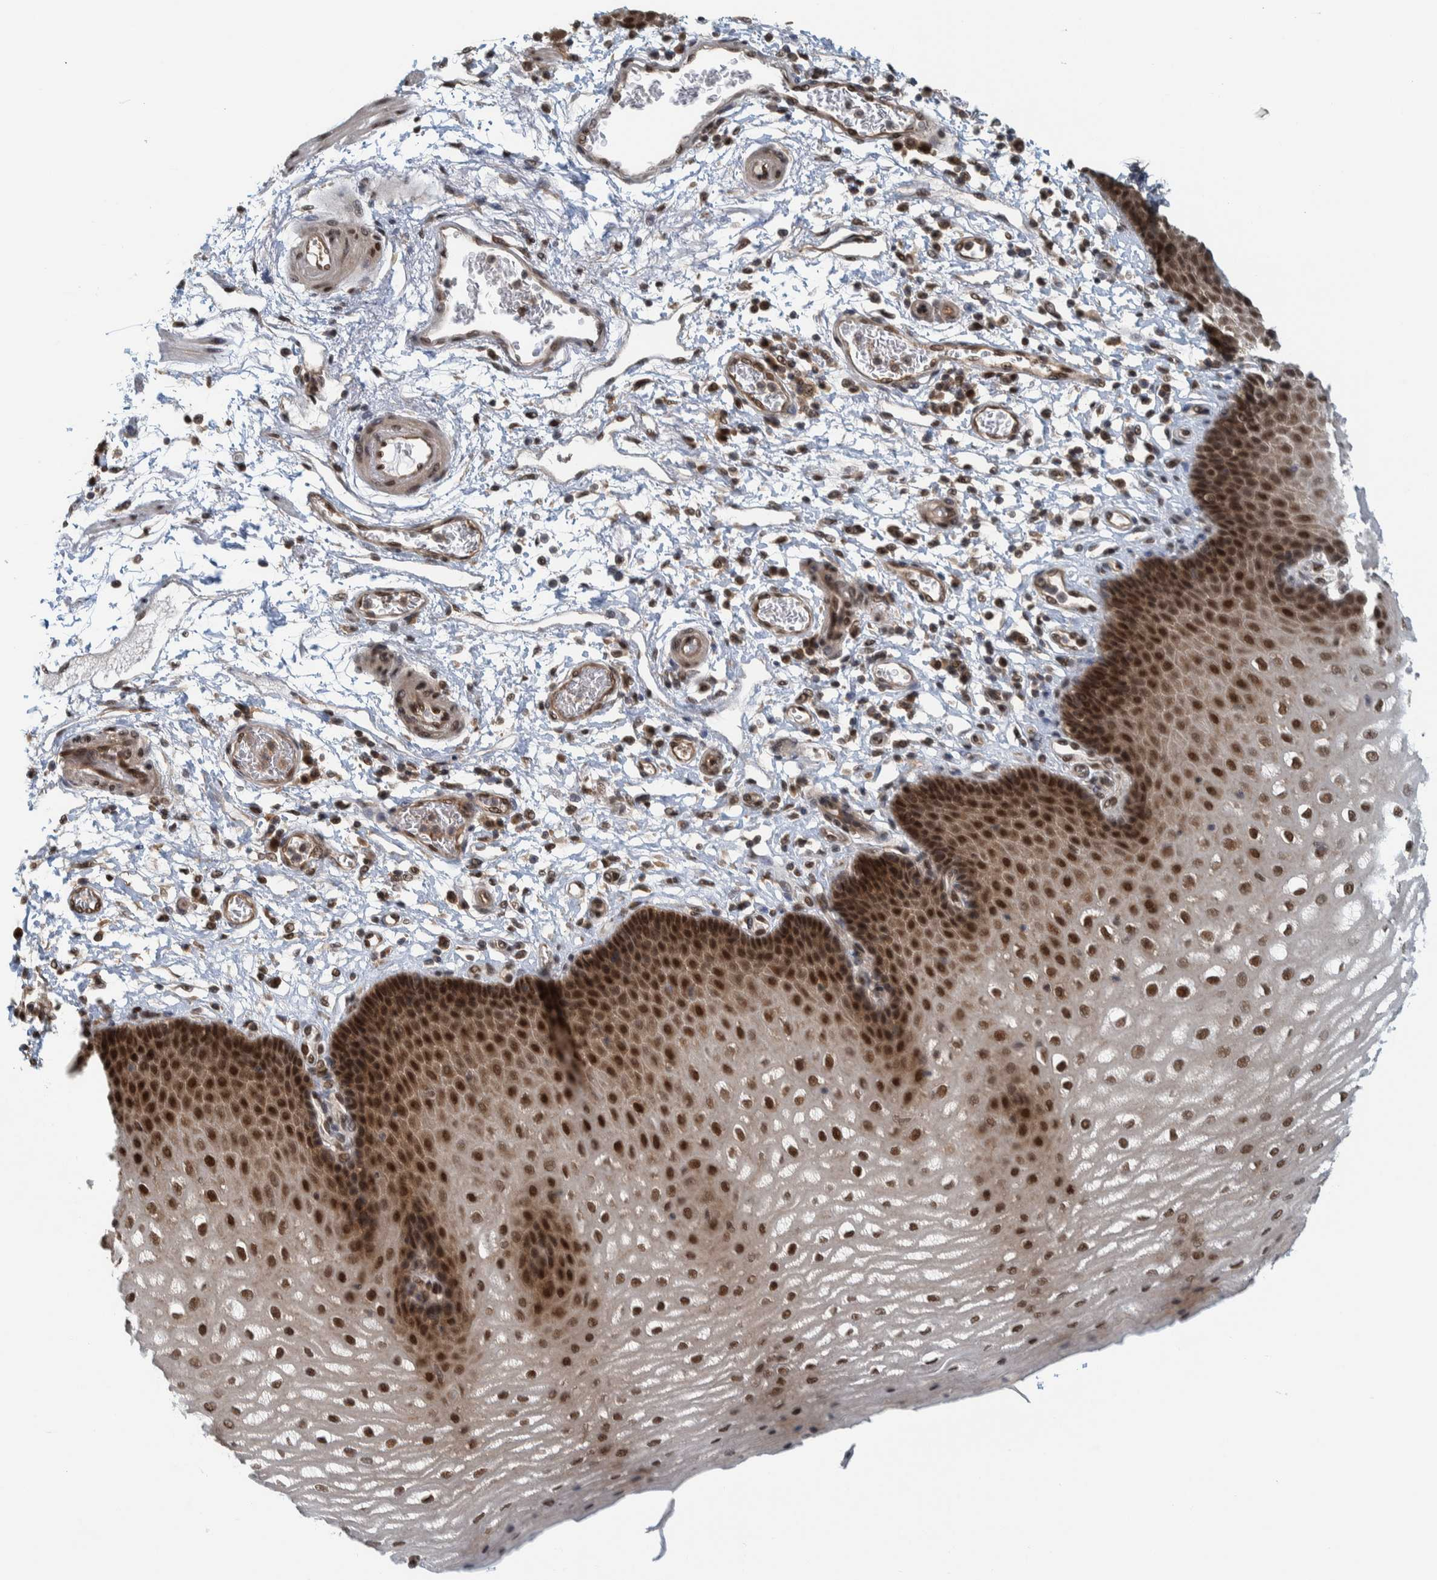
{"staining": {"intensity": "strong", "quantity": ">75%", "location": "nuclear"}, "tissue": "esophagus", "cell_type": "Squamous epithelial cells", "image_type": "normal", "snomed": [{"axis": "morphology", "description": "Normal tissue, NOS"}, {"axis": "topography", "description": "Esophagus"}], "caption": "A histopathology image of esophagus stained for a protein displays strong nuclear brown staining in squamous epithelial cells. The protein is shown in brown color, while the nuclei are stained blue.", "gene": "COPS3", "patient": {"sex": "male", "age": 54}}